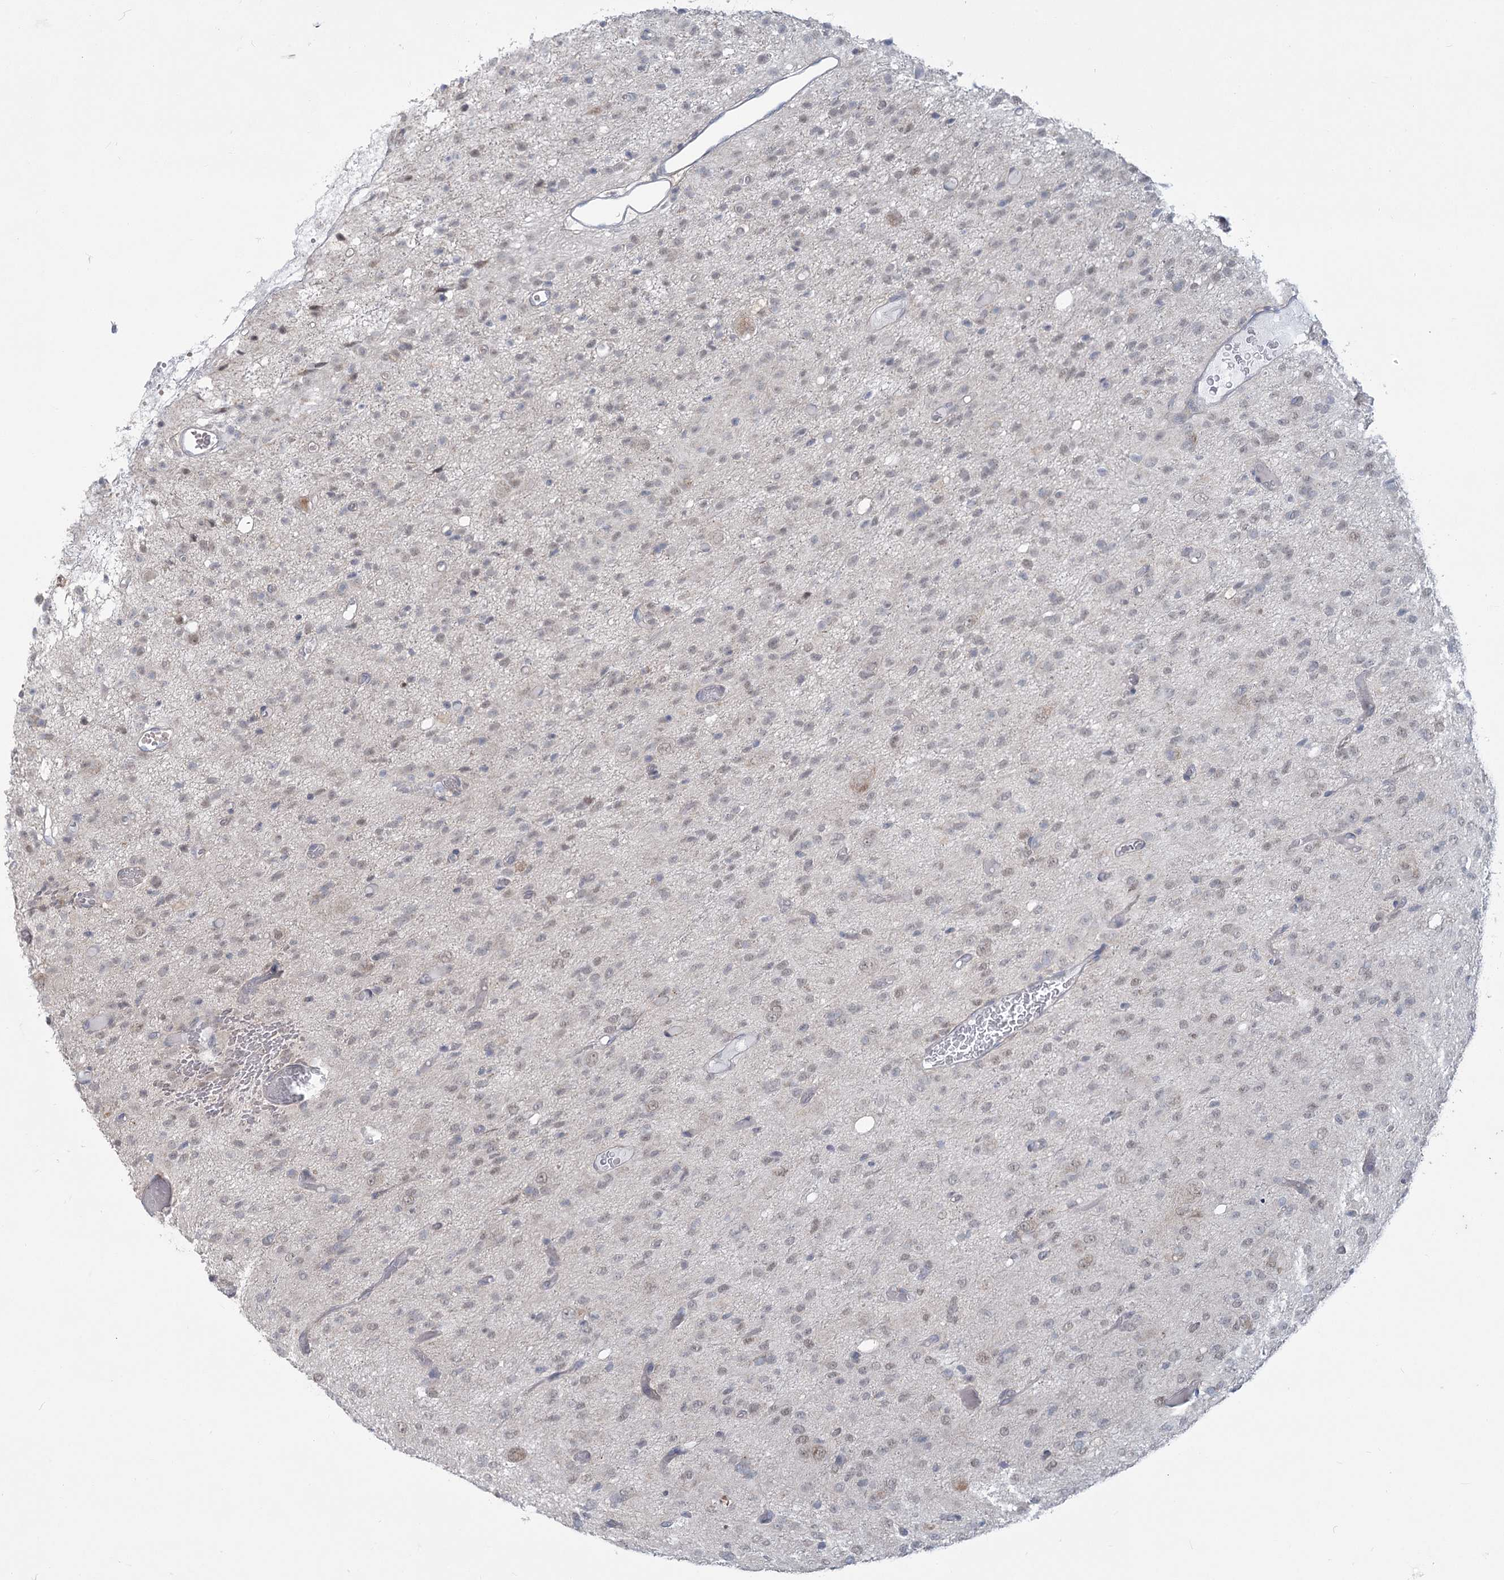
{"staining": {"intensity": "weak", "quantity": "<25%", "location": "nuclear"}, "tissue": "glioma", "cell_type": "Tumor cells", "image_type": "cancer", "snomed": [{"axis": "morphology", "description": "Glioma, malignant, High grade"}, {"axis": "topography", "description": "Brain"}], "caption": "Micrograph shows no protein expression in tumor cells of glioma tissue.", "gene": "MTG1", "patient": {"sex": "female", "age": 59}}